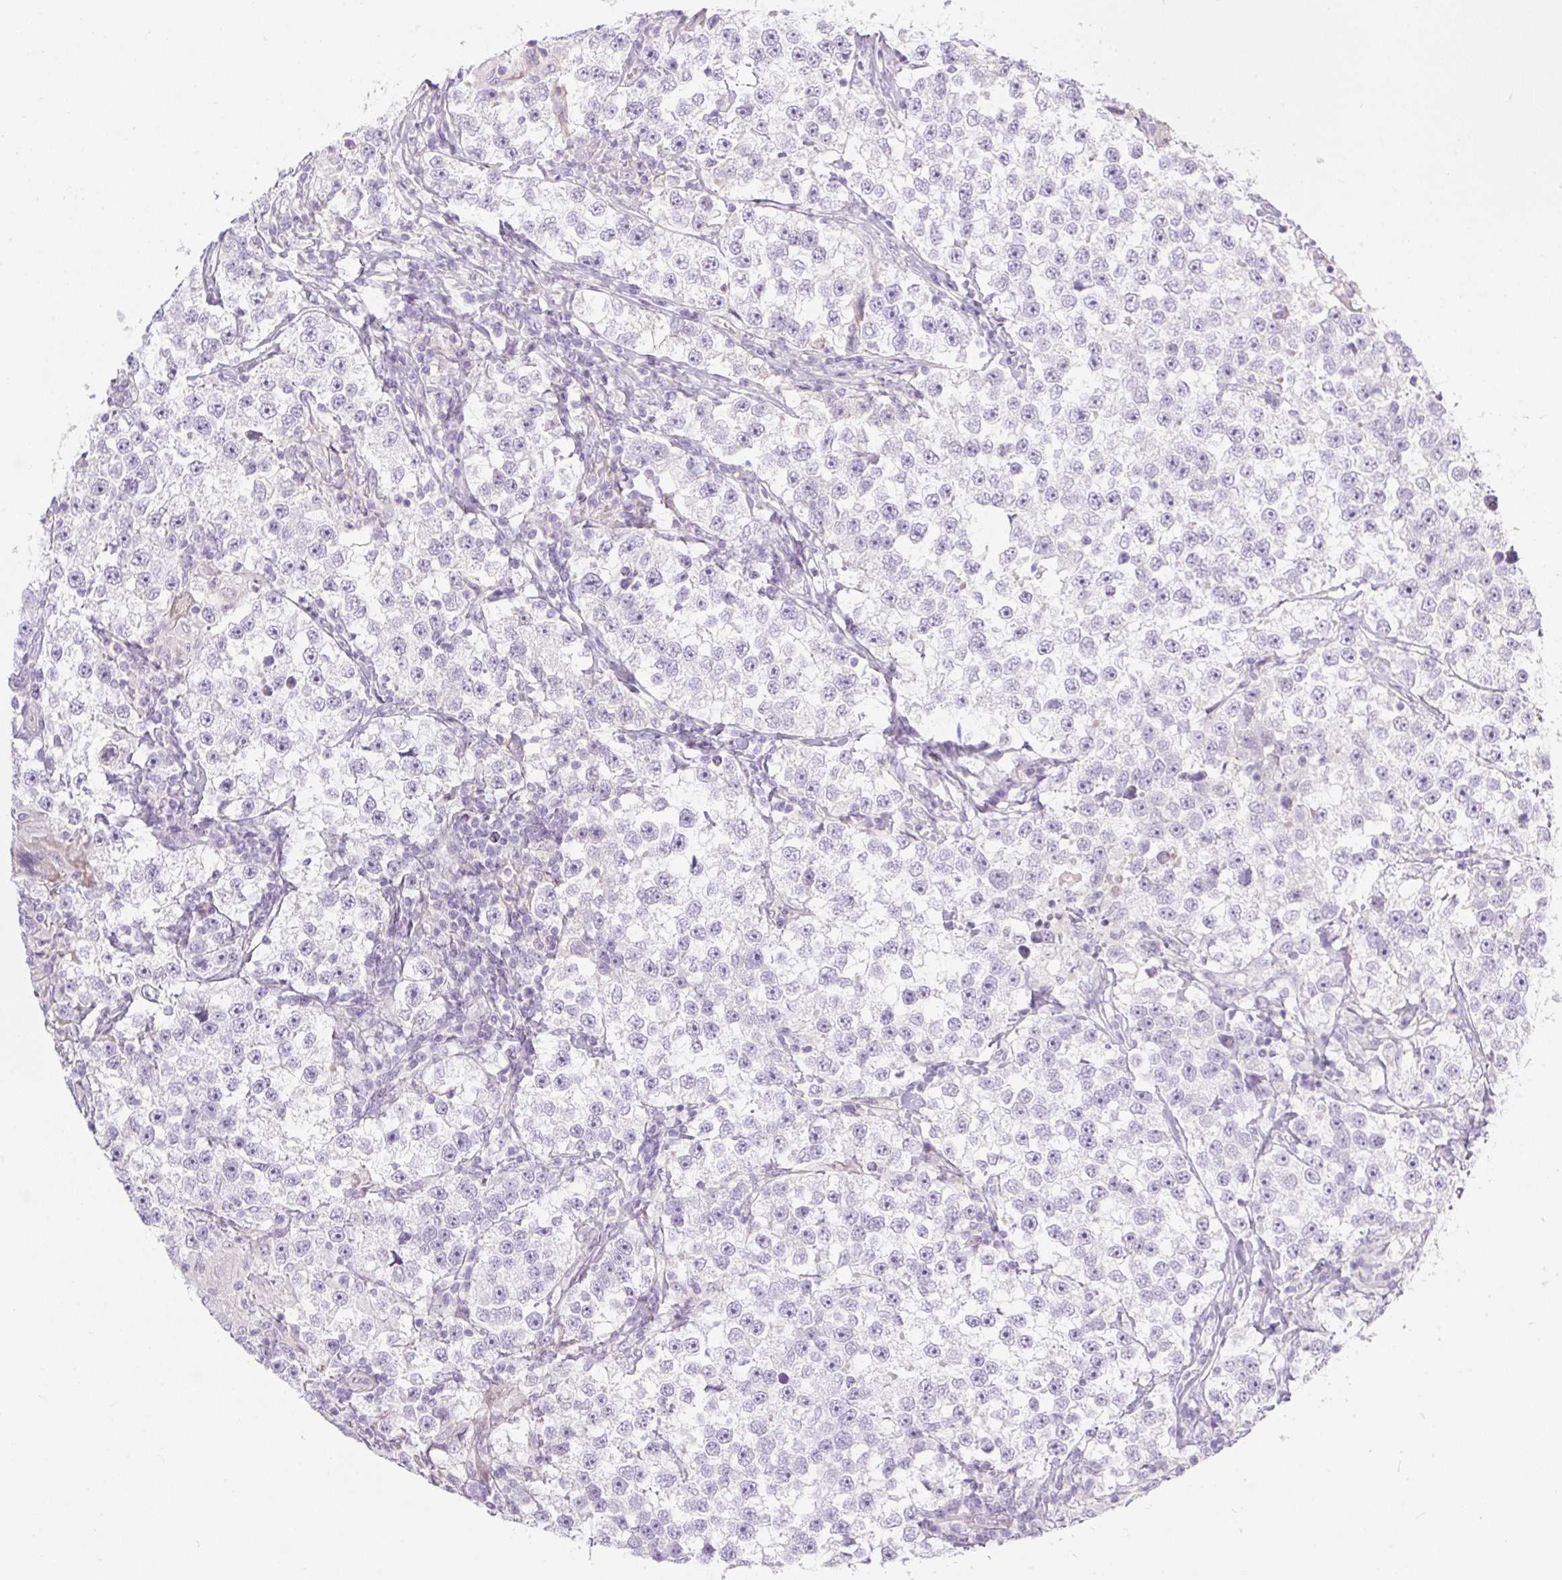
{"staining": {"intensity": "negative", "quantity": "none", "location": "none"}, "tissue": "testis cancer", "cell_type": "Tumor cells", "image_type": "cancer", "snomed": [{"axis": "morphology", "description": "Seminoma, NOS"}, {"axis": "topography", "description": "Testis"}], "caption": "IHC image of human testis seminoma stained for a protein (brown), which displays no expression in tumor cells.", "gene": "MIA2", "patient": {"sex": "male", "age": 46}}